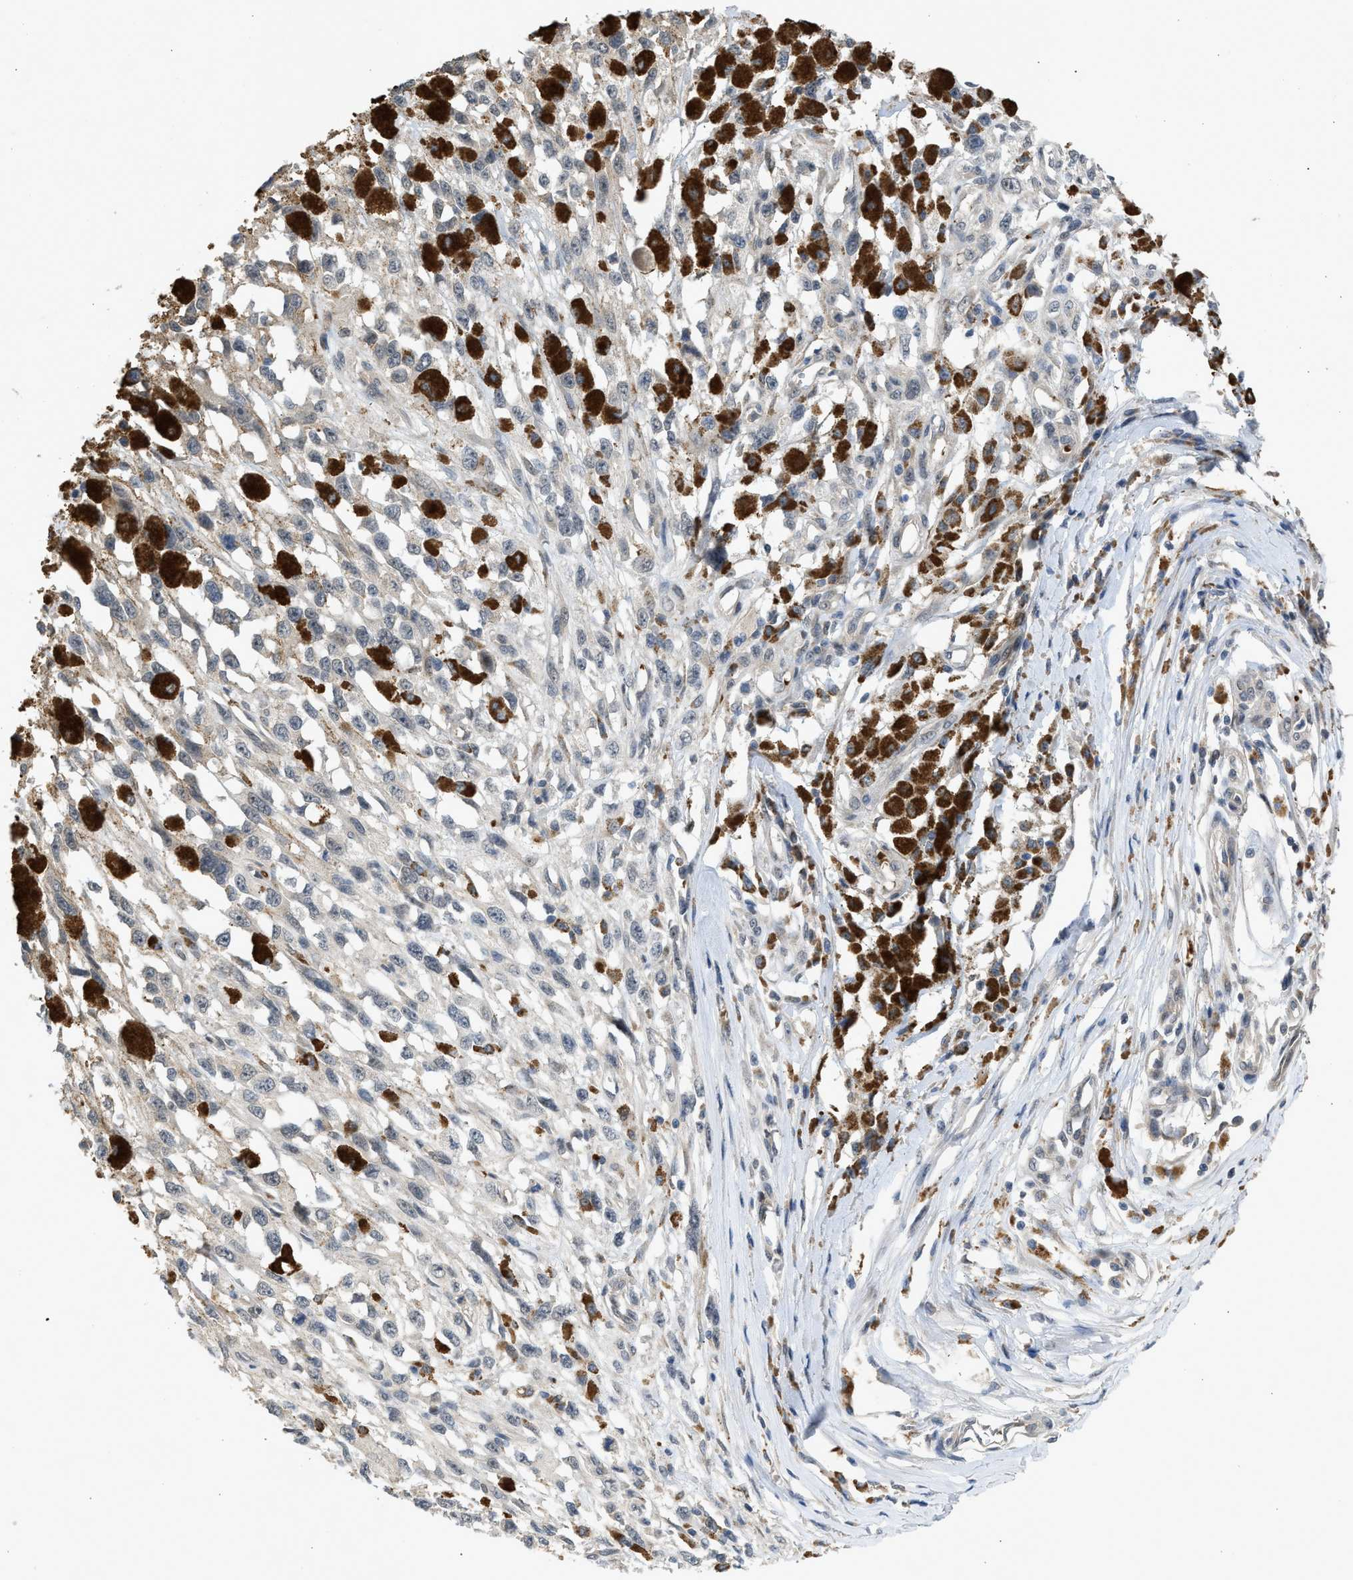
{"staining": {"intensity": "weak", "quantity": "25%-75%", "location": "cytoplasmic/membranous"}, "tissue": "melanoma", "cell_type": "Tumor cells", "image_type": "cancer", "snomed": [{"axis": "morphology", "description": "Malignant melanoma, Metastatic site"}, {"axis": "topography", "description": "Lymph node"}], "caption": "Protein analysis of melanoma tissue exhibits weak cytoplasmic/membranous staining in approximately 25%-75% of tumor cells.", "gene": "MAPK7", "patient": {"sex": "male", "age": 59}}